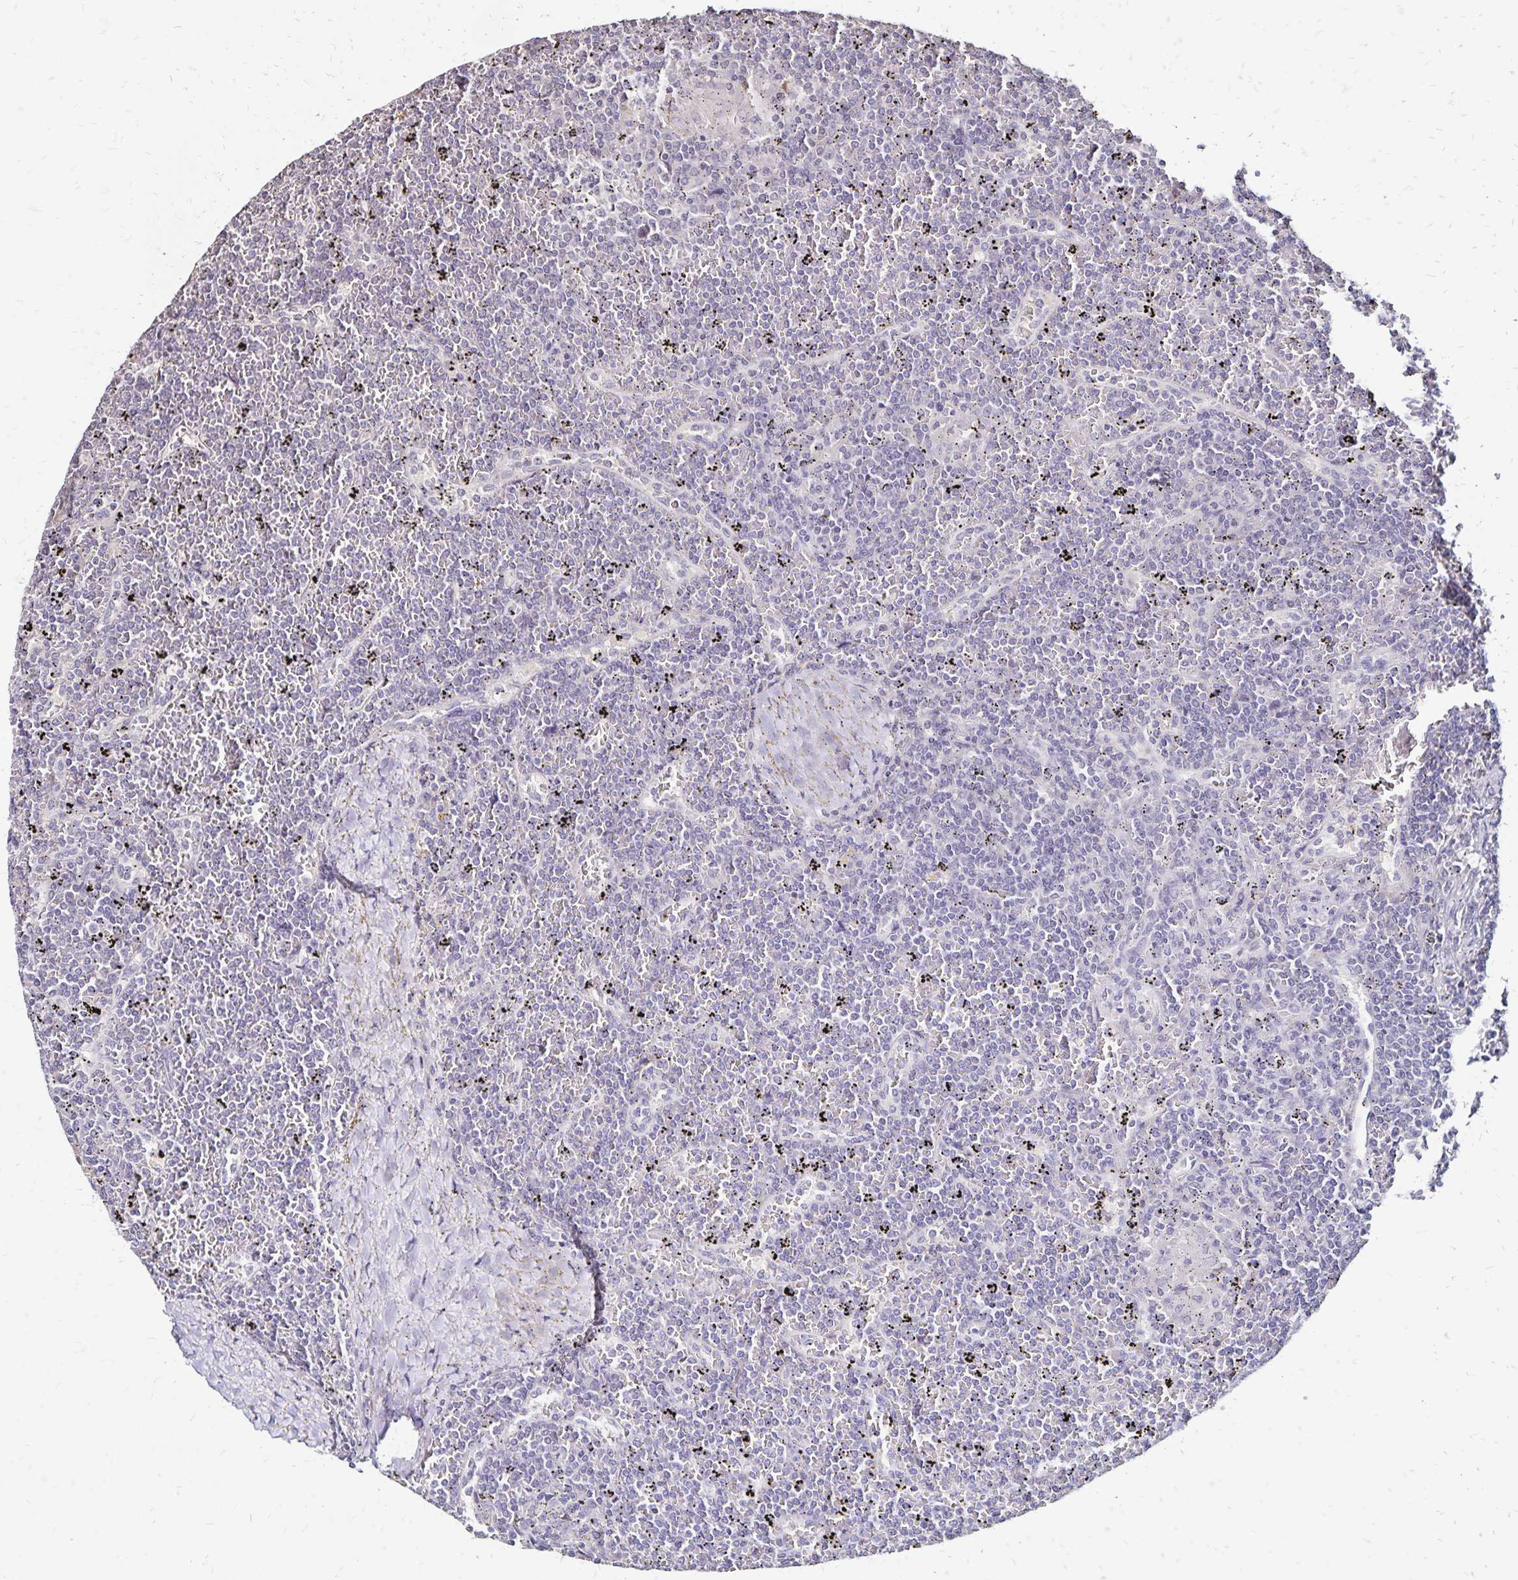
{"staining": {"intensity": "negative", "quantity": "none", "location": "none"}, "tissue": "lymphoma", "cell_type": "Tumor cells", "image_type": "cancer", "snomed": [{"axis": "morphology", "description": "Malignant lymphoma, non-Hodgkin's type, Low grade"}, {"axis": "topography", "description": "Spleen"}], "caption": "The histopathology image exhibits no significant positivity in tumor cells of malignant lymphoma, non-Hodgkin's type (low-grade).", "gene": "SLC5A1", "patient": {"sex": "female", "age": 19}}